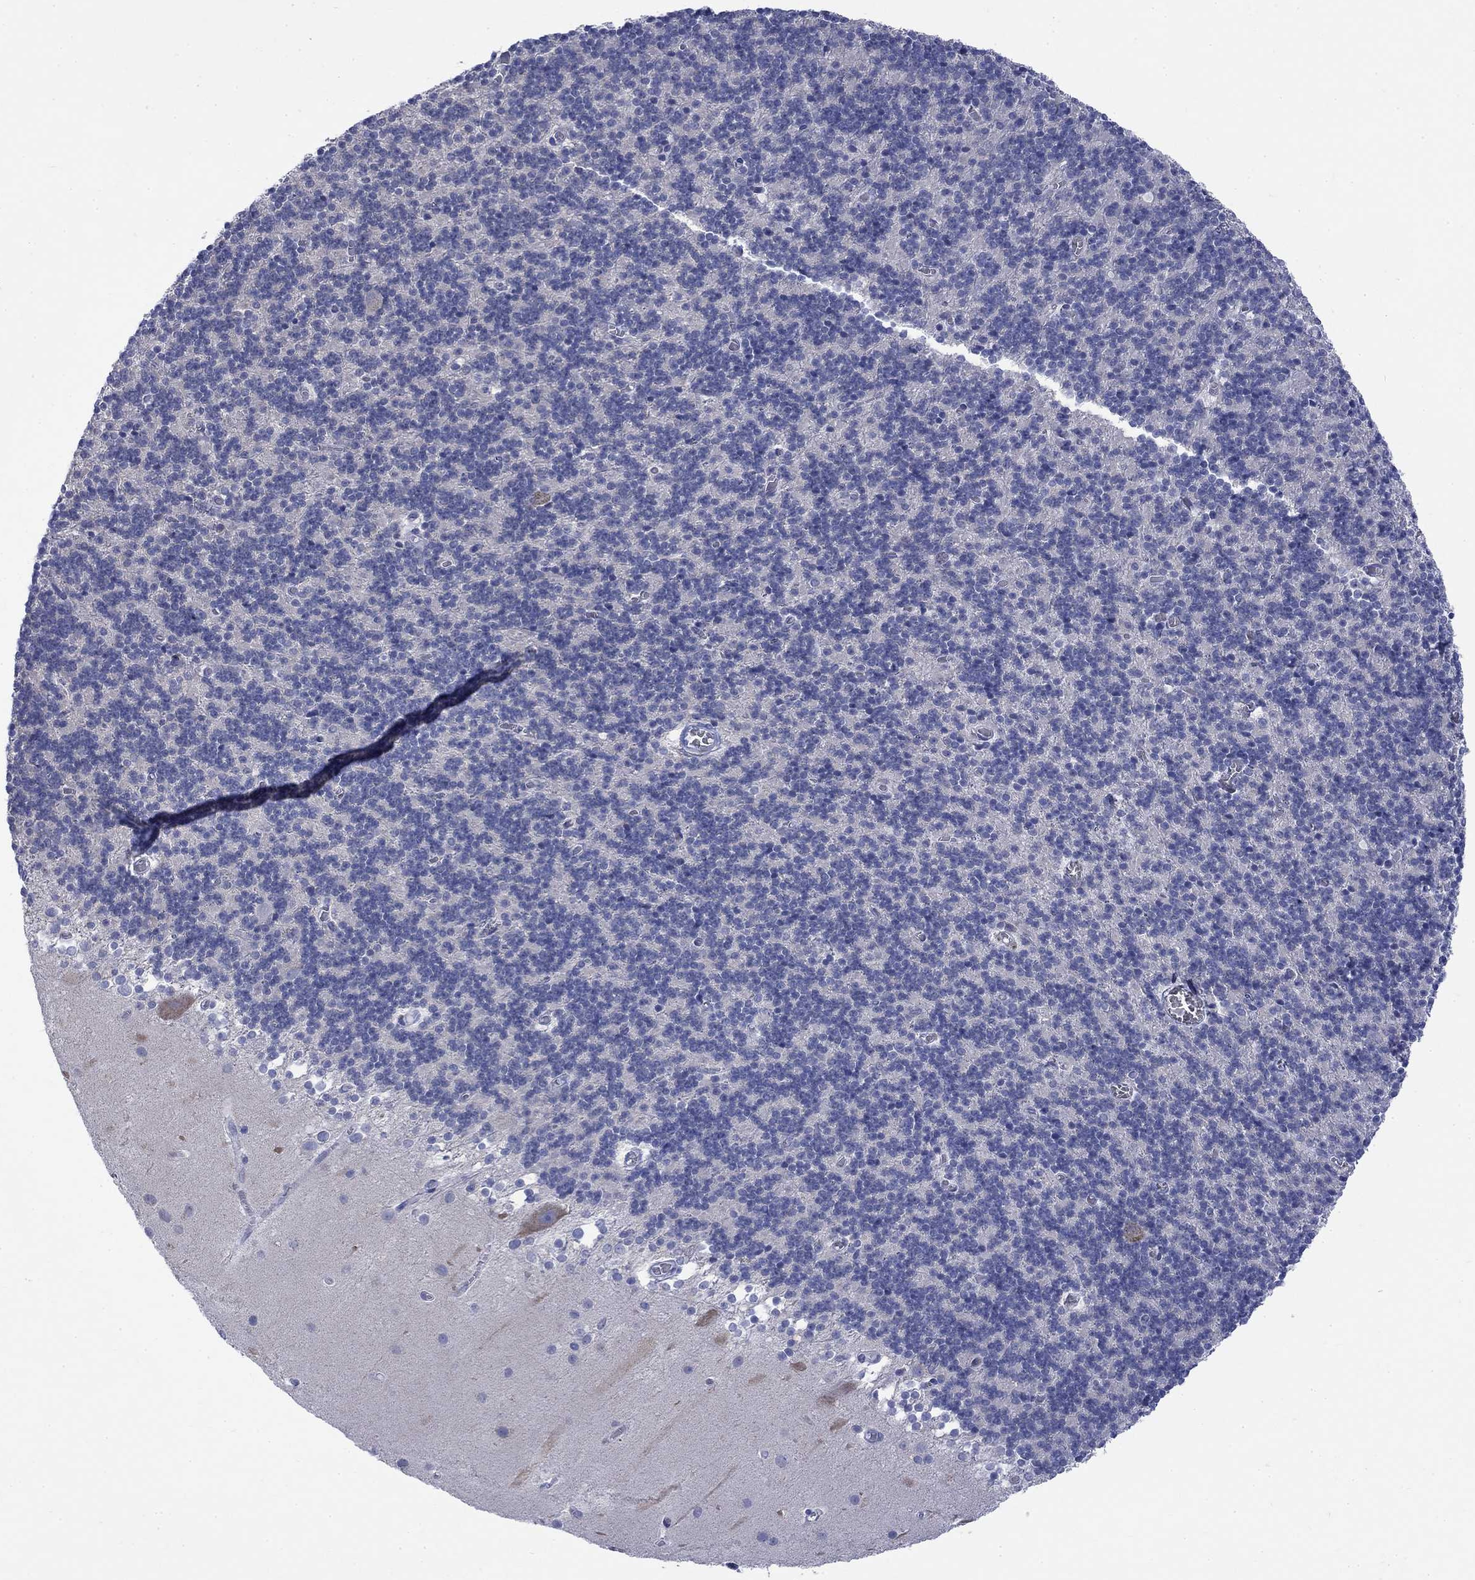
{"staining": {"intensity": "negative", "quantity": "none", "location": "none"}, "tissue": "cerebellum", "cell_type": "Cells in granular layer", "image_type": "normal", "snomed": [{"axis": "morphology", "description": "Normal tissue, NOS"}, {"axis": "topography", "description": "Cerebellum"}], "caption": "Cerebellum stained for a protein using immunohistochemistry shows no staining cells in granular layer.", "gene": "IGF2BP3", "patient": {"sex": "male", "age": 70}}